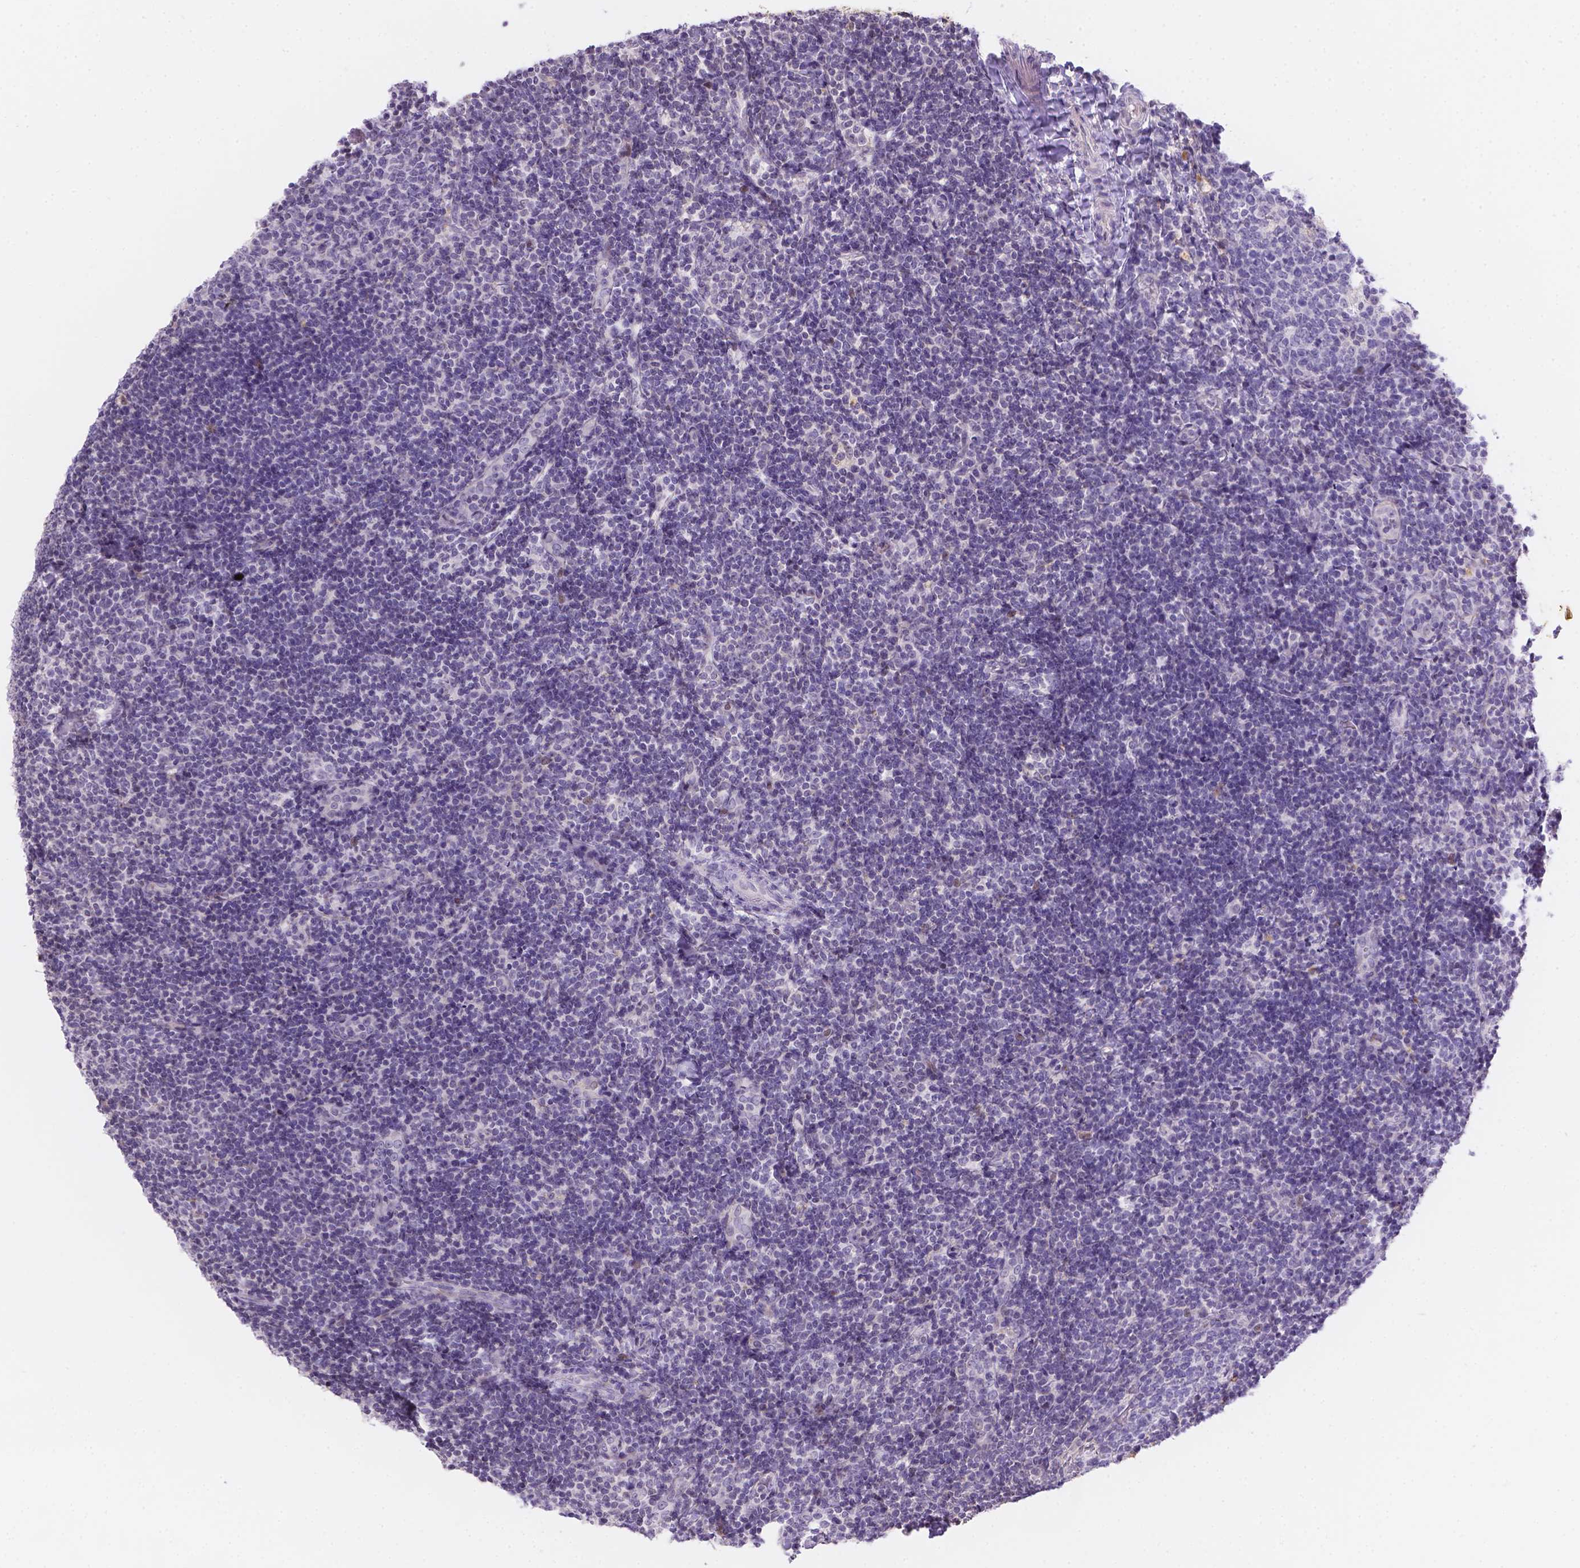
{"staining": {"intensity": "moderate", "quantity": "<25%", "location": "cytoplasmic/membranous"}, "tissue": "tonsil", "cell_type": "Germinal center cells", "image_type": "normal", "snomed": [{"axis": "morphology", "description": "Normal tissue, NOS"}, {"axis": "topography", "description": "Tonsil"}], "caption": "Immunohistochemistry (IHC) image of benign tonsil: tonsil stained using immunohistochemistry demonstrates low levels of moderate protein expression localized specifically in the cytoplasmic/membranous of germinal center cells, appearing as a cytoplasmic/membranous brown color.", "gene": "DMWD", "patient": {"sex": "female", "age": 10}}